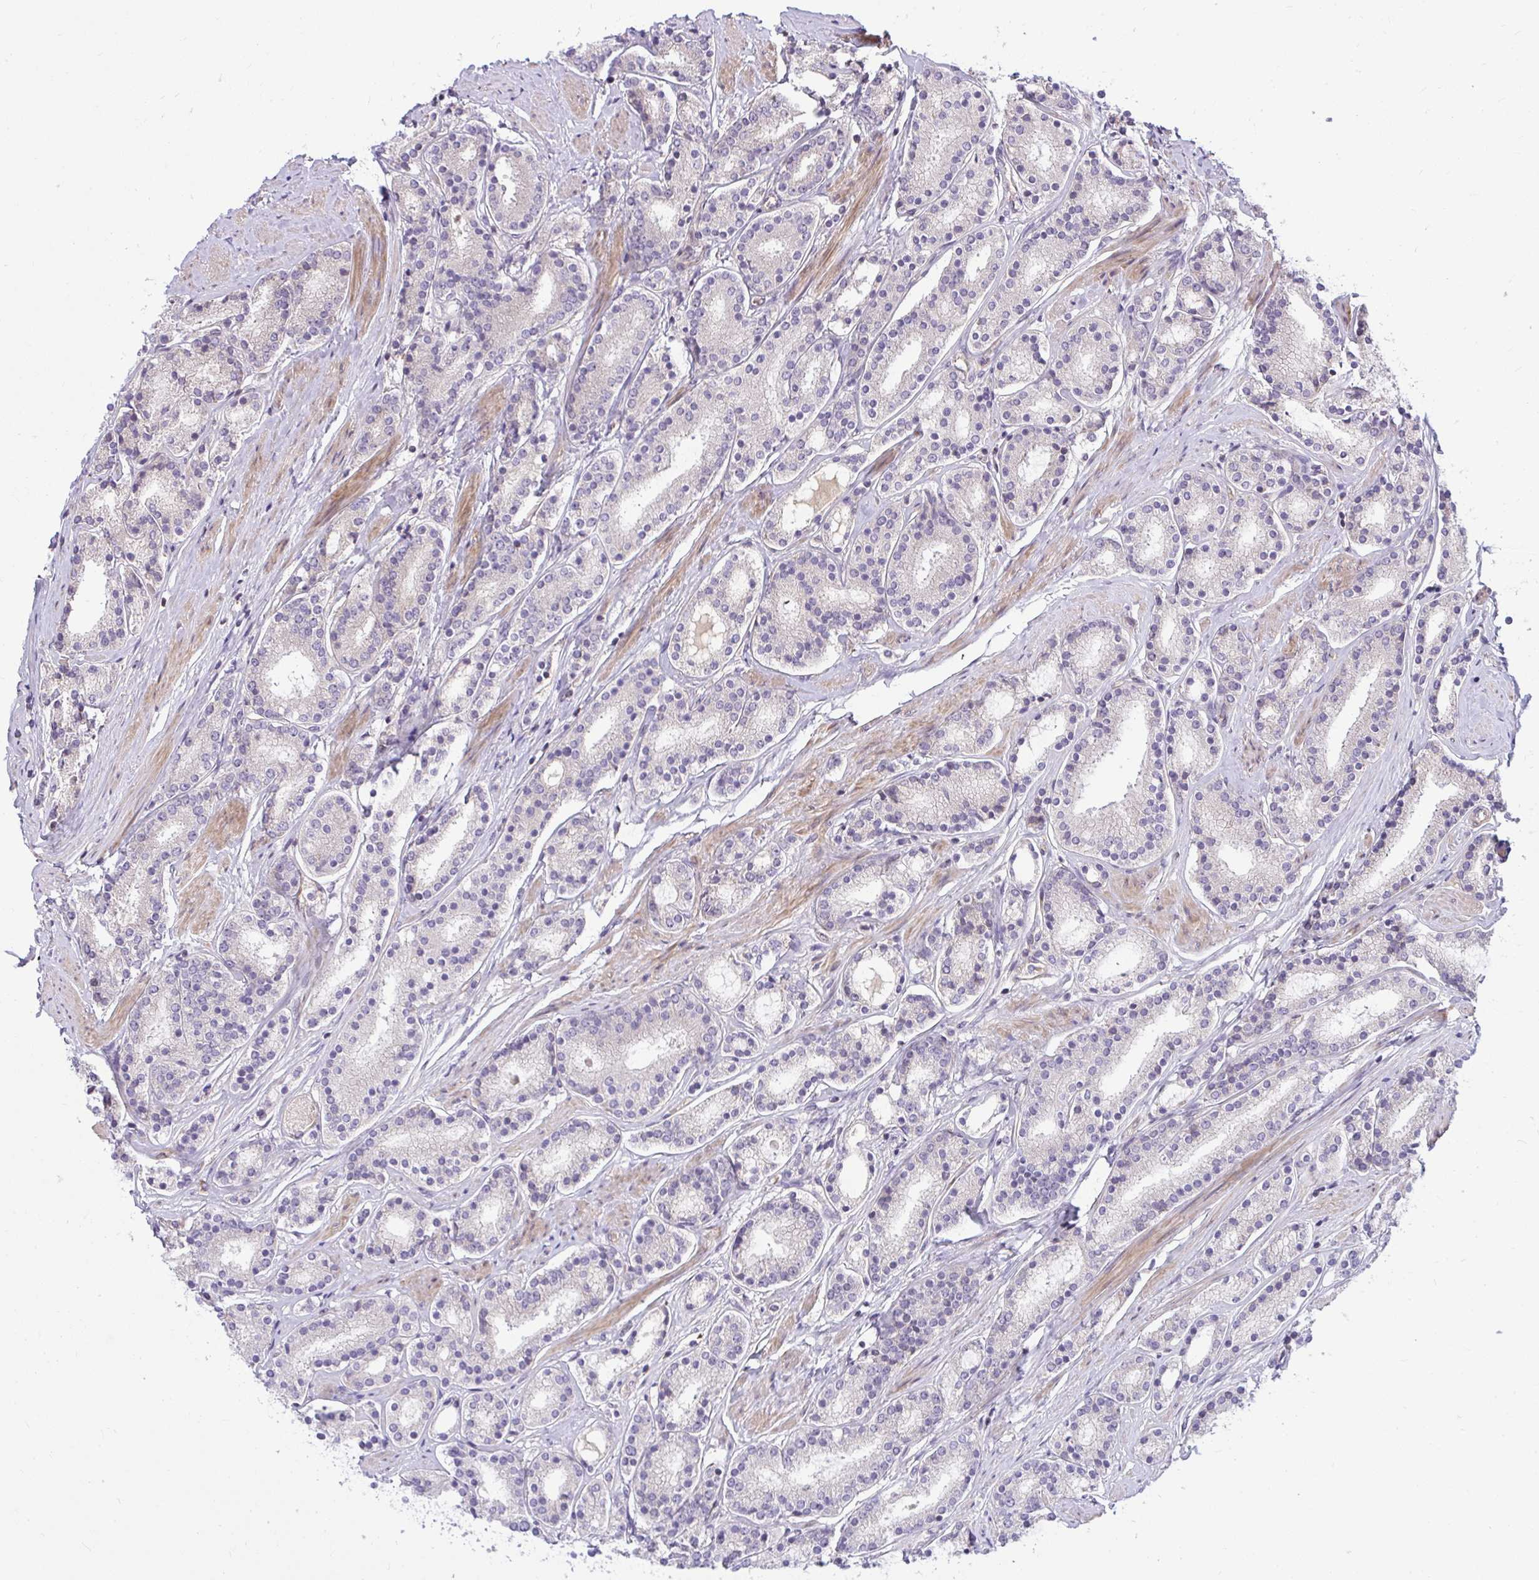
{"staining": {"intensity": "negative", "quantity": "none", "location": "none"}, "tissue": "prostate cancer", "cell_type": "Tumor cells", "image_type": "cancer", "snomed": [{"axis": "morphology", "description": "Adenocarcinoma, High grade"}, {"axis": "topography", "description": "Prostate"}], "caption": "The IHC histopathology image has no significant staining in tumor cells of prostate cancer (adenocarcinoma (high-grade)) tissue.", "gene": "ZSCAN9", "patient": {"sex": "male", "age": 63}}